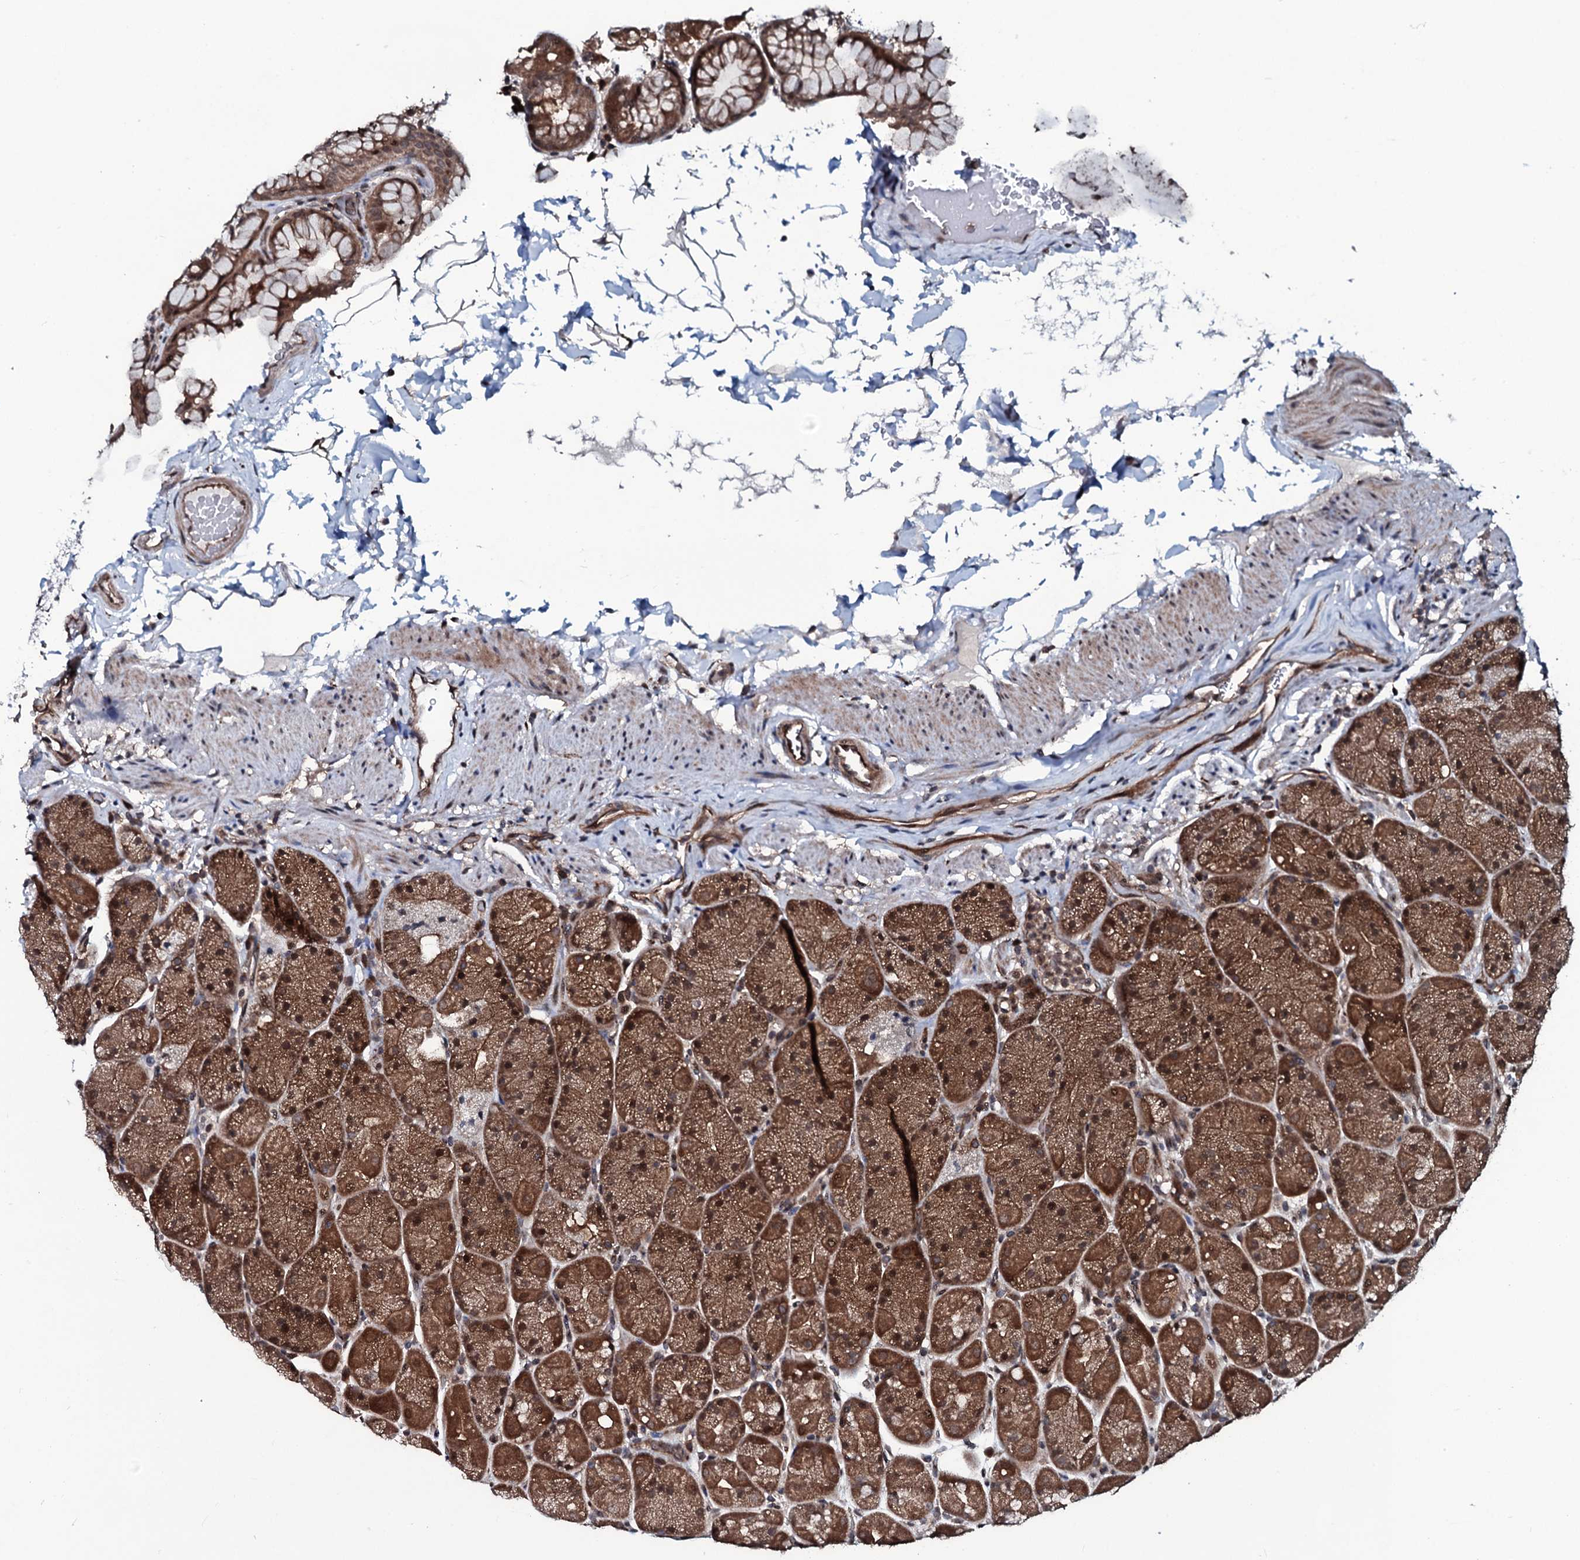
{"staining": {"intensity": "moderate", "quantity": ">75%", "location": "cytoplasmic/membranous,nuclear"}, "tissue": "stomach", "cell_type": "Glandular cells", "image_type": "normal", "snomed": [{"axis": "morphology", "description": "Normal tissue, NOS"}, {"axis": "topography", "description": "Stomach, upper"}, {"axis": "topography", "description": "Stomach, lower"}], "caption": "Immunohistochemistry of benign human stomach exhibits medium levels of moderate cytoplasmic/membranous,nuclear staining in about >75% of glandular cells.", "gene": "OGFOD2", "patient": {"sex": "male", "age": 67}}